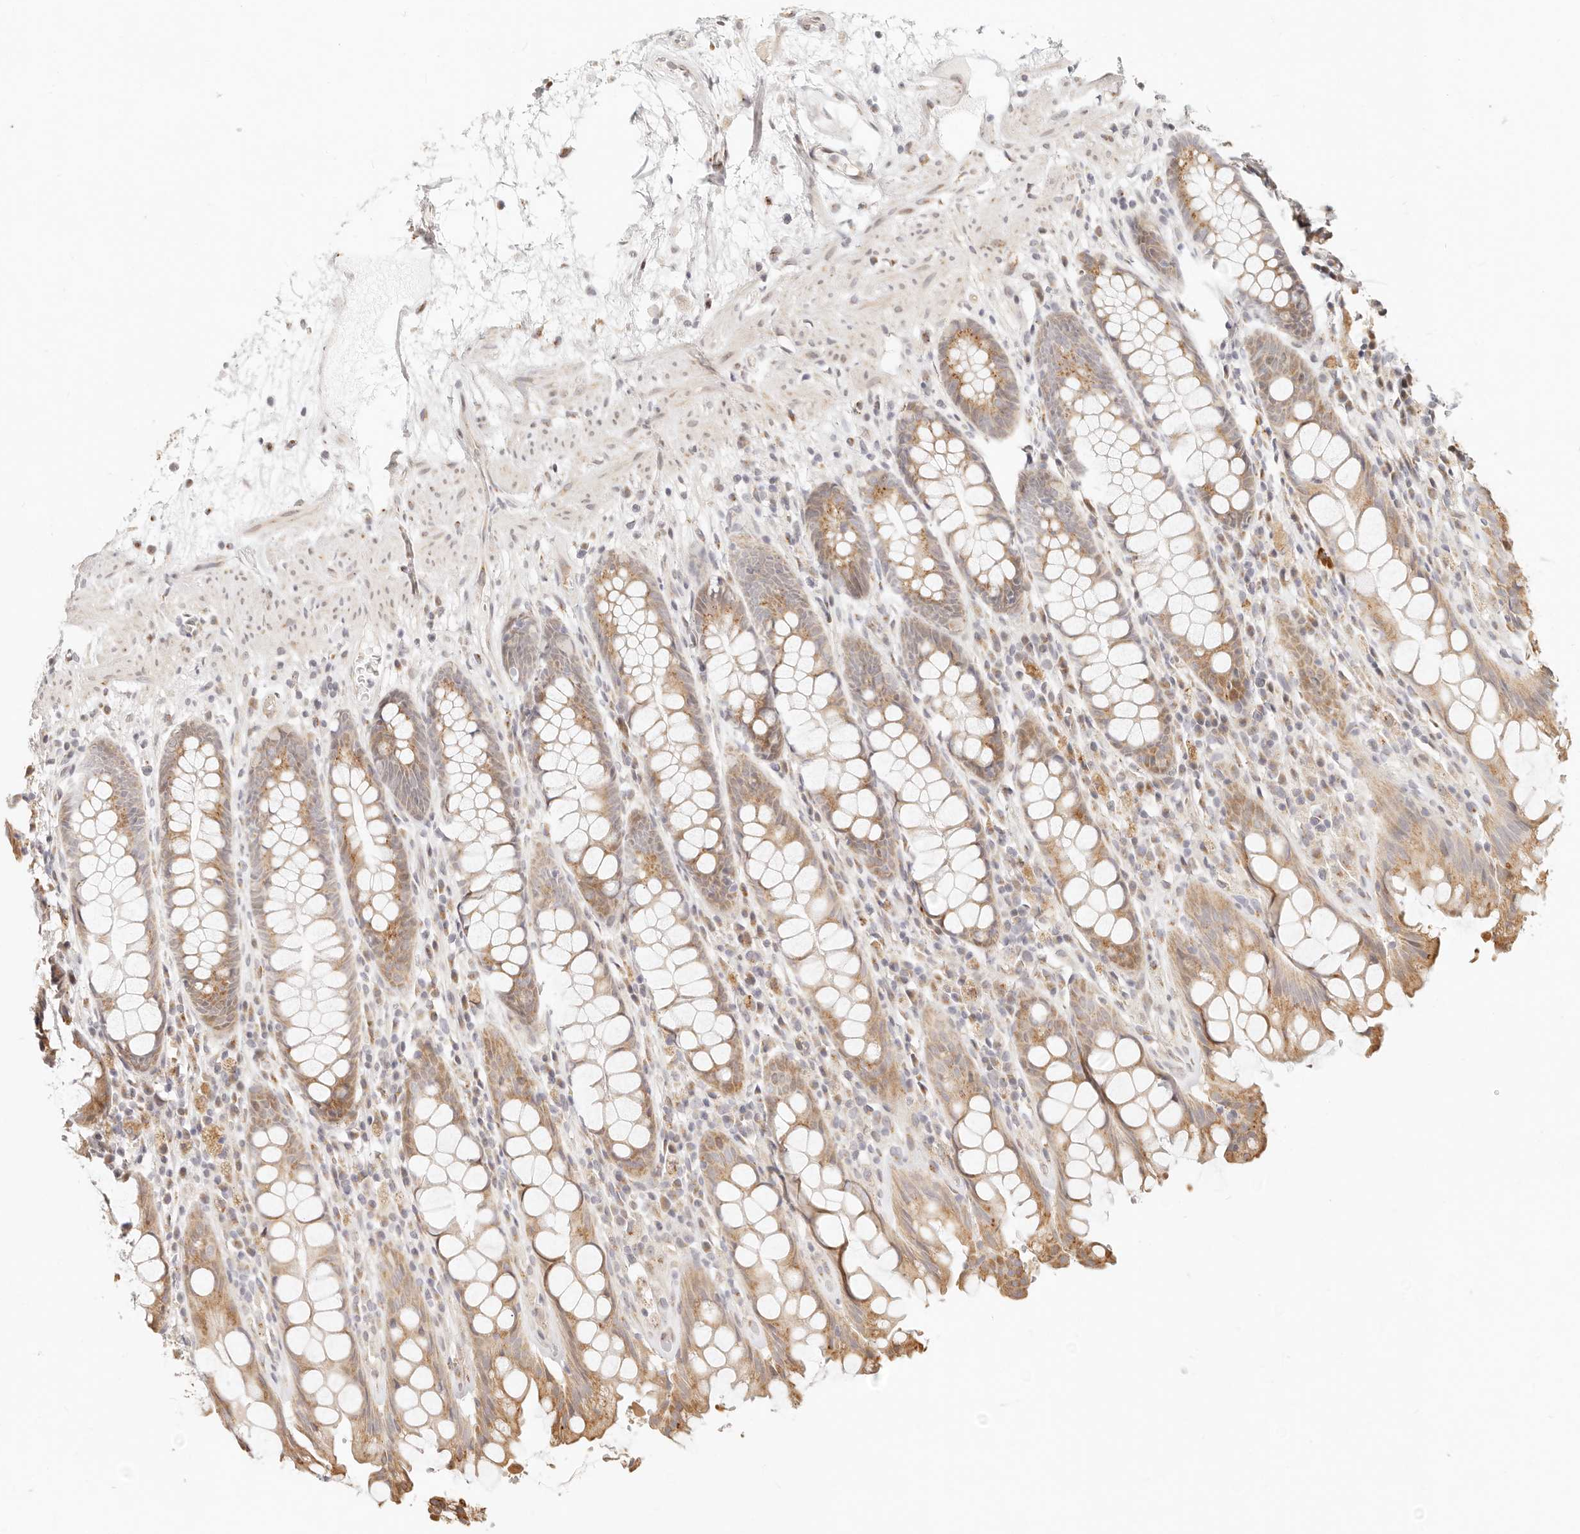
{"staining": {"intensity": "moderate", "quantity": ">75%", "location": "cytoplasmic/membranous"}, "tissue": "rectum", "cell_type": "Glandular cells", "image_type": "normal", "snomed": [{"axis": "morphology", "description": "Normal tissue, NOS"}, {"axis": "topography", "description": "Rectum"}], "caption": "Protein staining of normal rectum exhibits moderate cytoplasmic/membranous positivity in about >75% of glandular cells.", "gene": "FAM20B", "patient": {"sex": "male", "age": 64}}